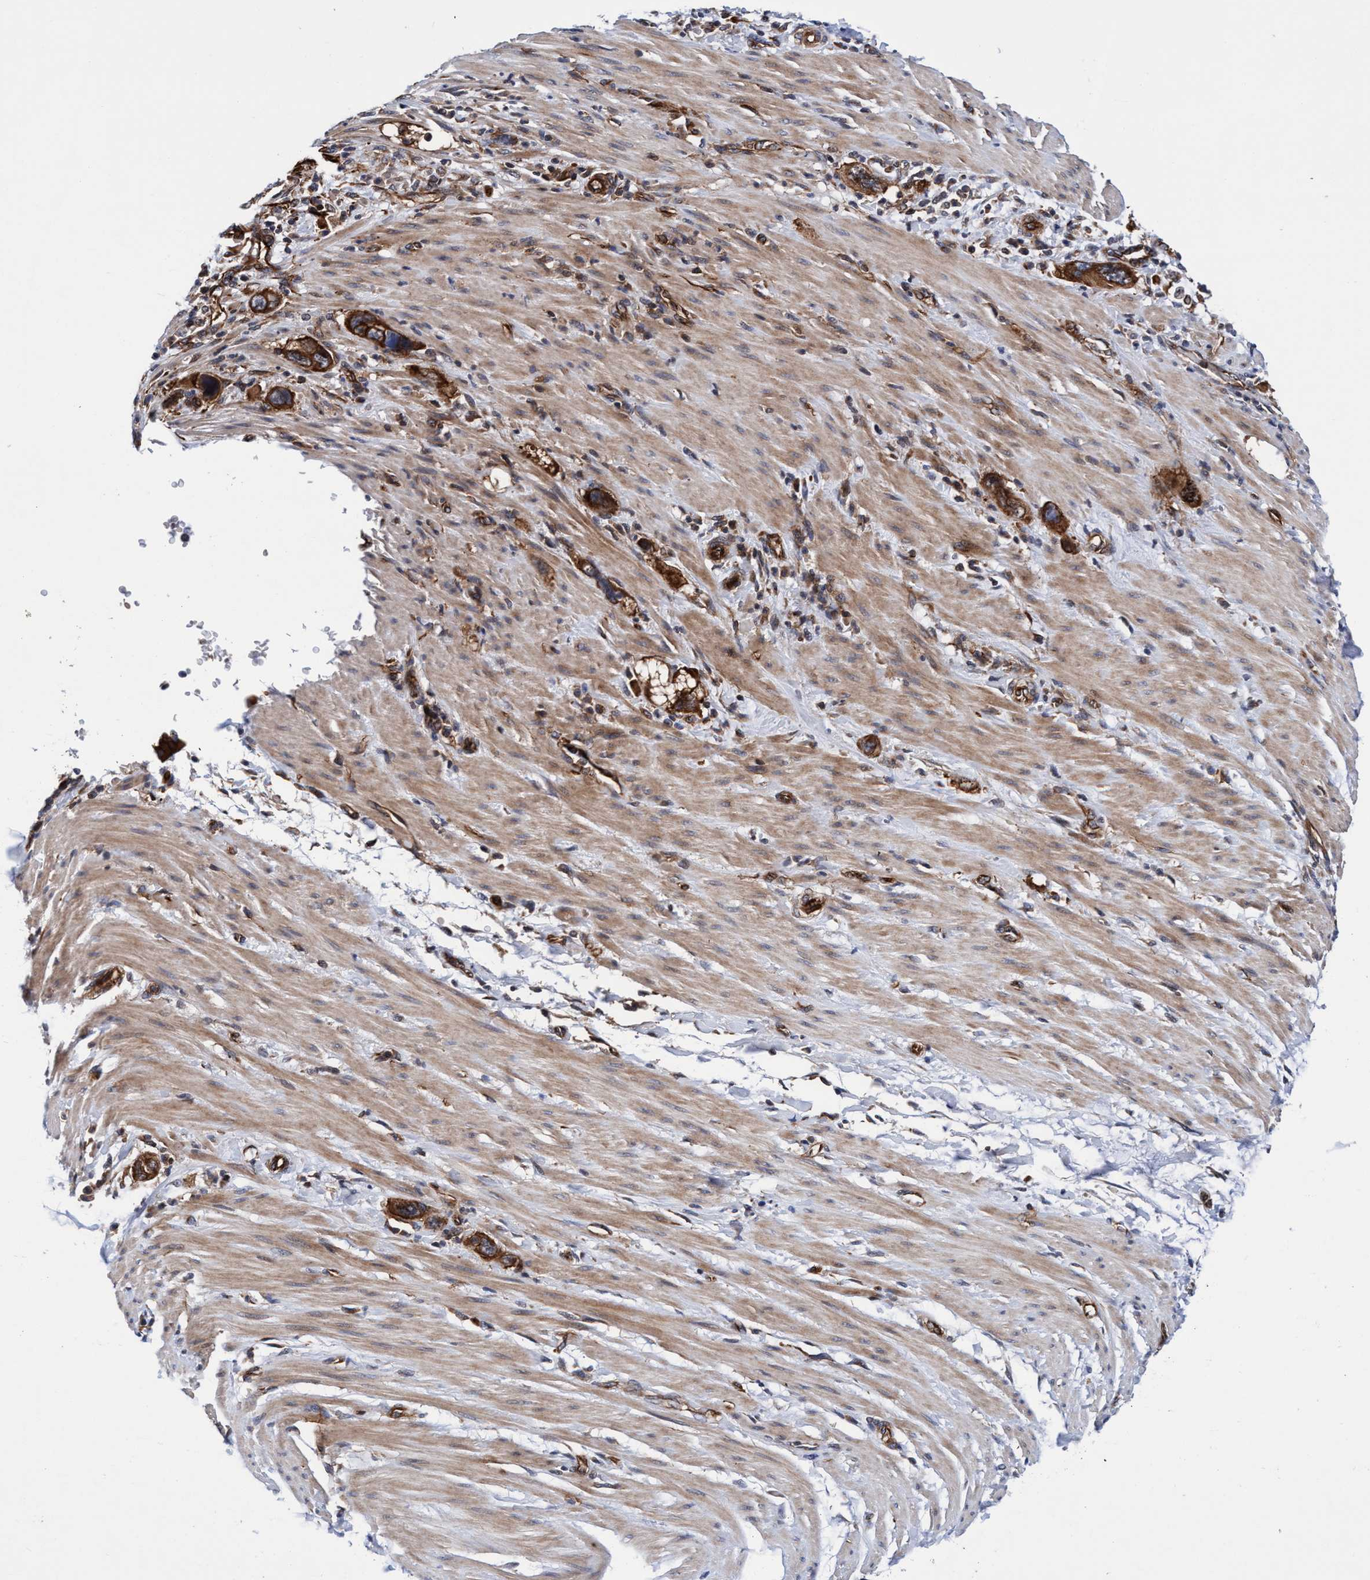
{"staining": {"intensity": "strong", "quantity": ">75%", "location": "cytoplasmic/membranous"}, "tissue": "pancreatic cancer", "cell_type": "Tumor cells", "image_type": "cancer", "snomed": [{"axis": "morphology", "description": "Adenocarcinoma, NOS"}, {"axis": "topography", "description": "Pancreas"}], "caption": "Approximately >75% of tumor cells in human pancreatic cancer (adenocarcinoma) demonstrate strong cytoplasmic/membranous protein expression as visualized by brown immunohistochemical staining.", "gene": "MCM3AP", "patient": {"sex": "female", "age": 70}}